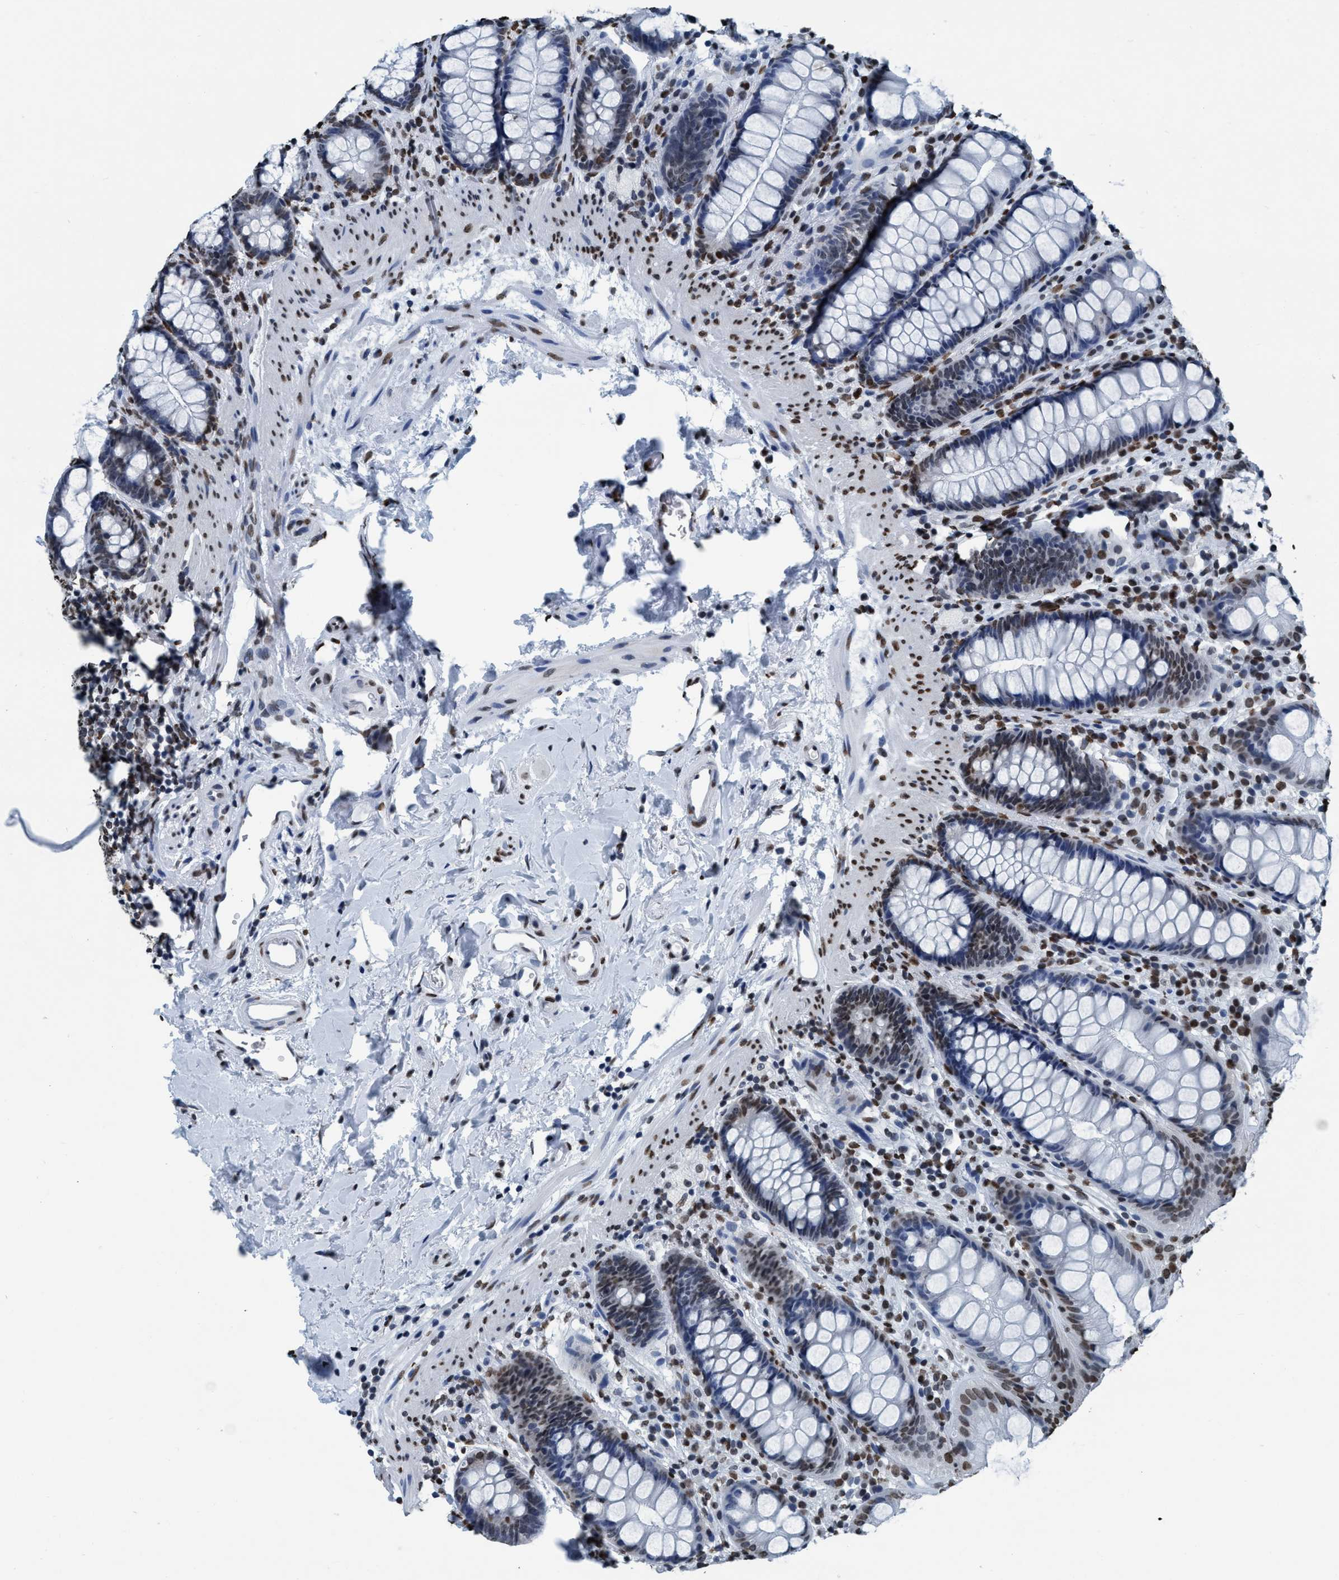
{"staining": {"intensity": "moderate", "quantity": "<25%", "location": "nuclear"}, "tissue": "rectum", "cell_type": "Glandular cells", "image_type": "normal", "snomed": [{"axis": "morphology", "description": "Normal tissue, NOS"}, {"axis": "topography", "description": "Rectum"}], "caption": "Moderate nuclear protein positivity is identified in about <25% of glandular cells in rectum. Immunohistochemistry (ihc) stains the protein in brown and the nuclei are stained blue.", "gene": "CCNE2", "patient": {"sex": "female", "age": 65}}